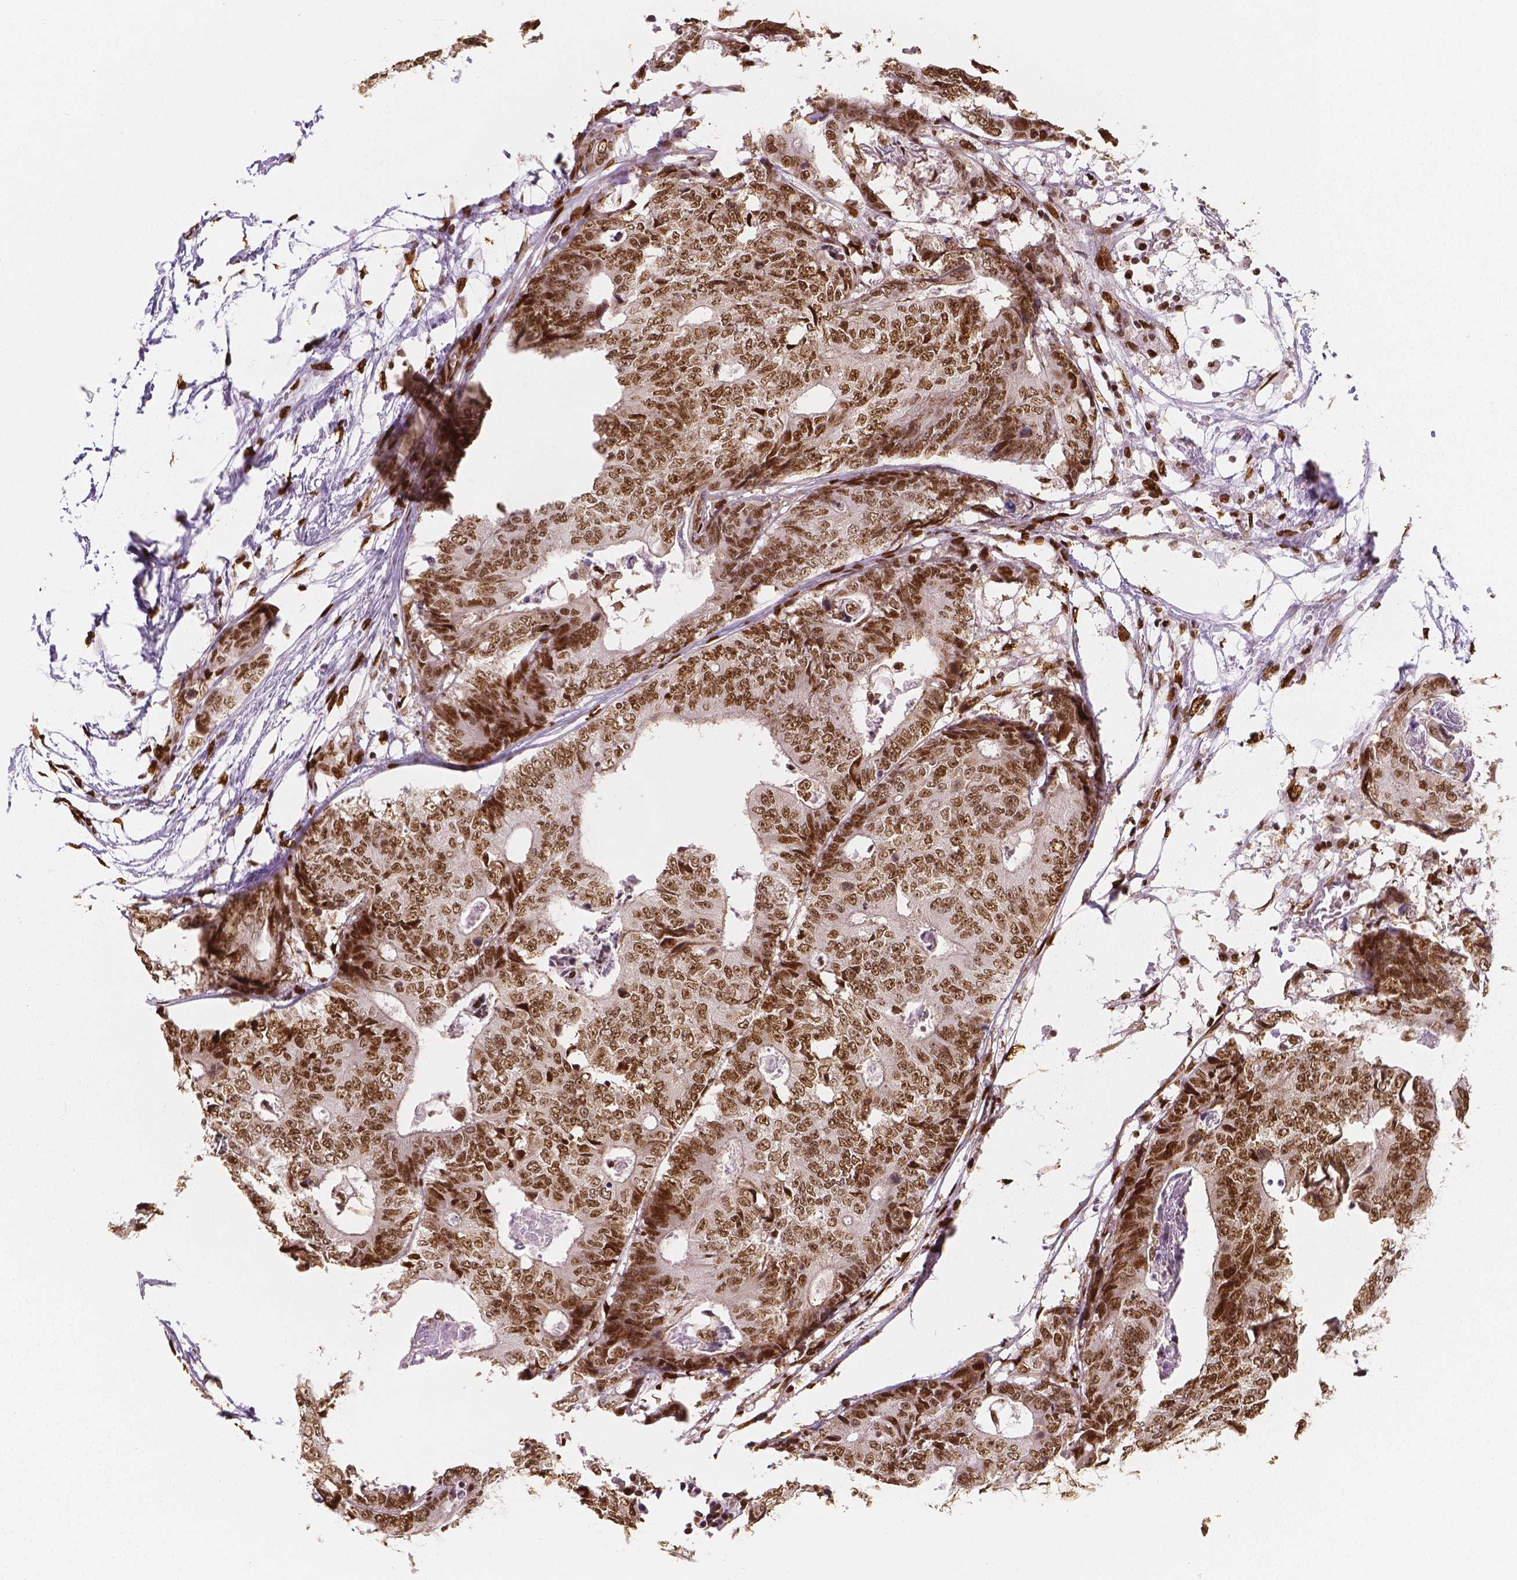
{"staining": {"intensity": "moderate", "quantity": ">75%", "location": "nuclear"}, "tissue": "colorectal cancer", "cell_type": "Tumor cells", "image_type": "cancer", "snomed": [{"axis": "morphology", "description": "Adenocarcinoma, NOS"}, {"axis": "topography", "description": "Colon"}], "caption": "IHC image of neoplastic tissue: colorectal cancer (adenocarcinoma) stained using immunohistochemistry (IHC) reveals medium levels of moderate protein expression localized specifically in the nuclear of tumor cells, appearing as a nuclear brown color.", "gene": "NUCKS1", "patient": {"sex": "female", "age": 48}}